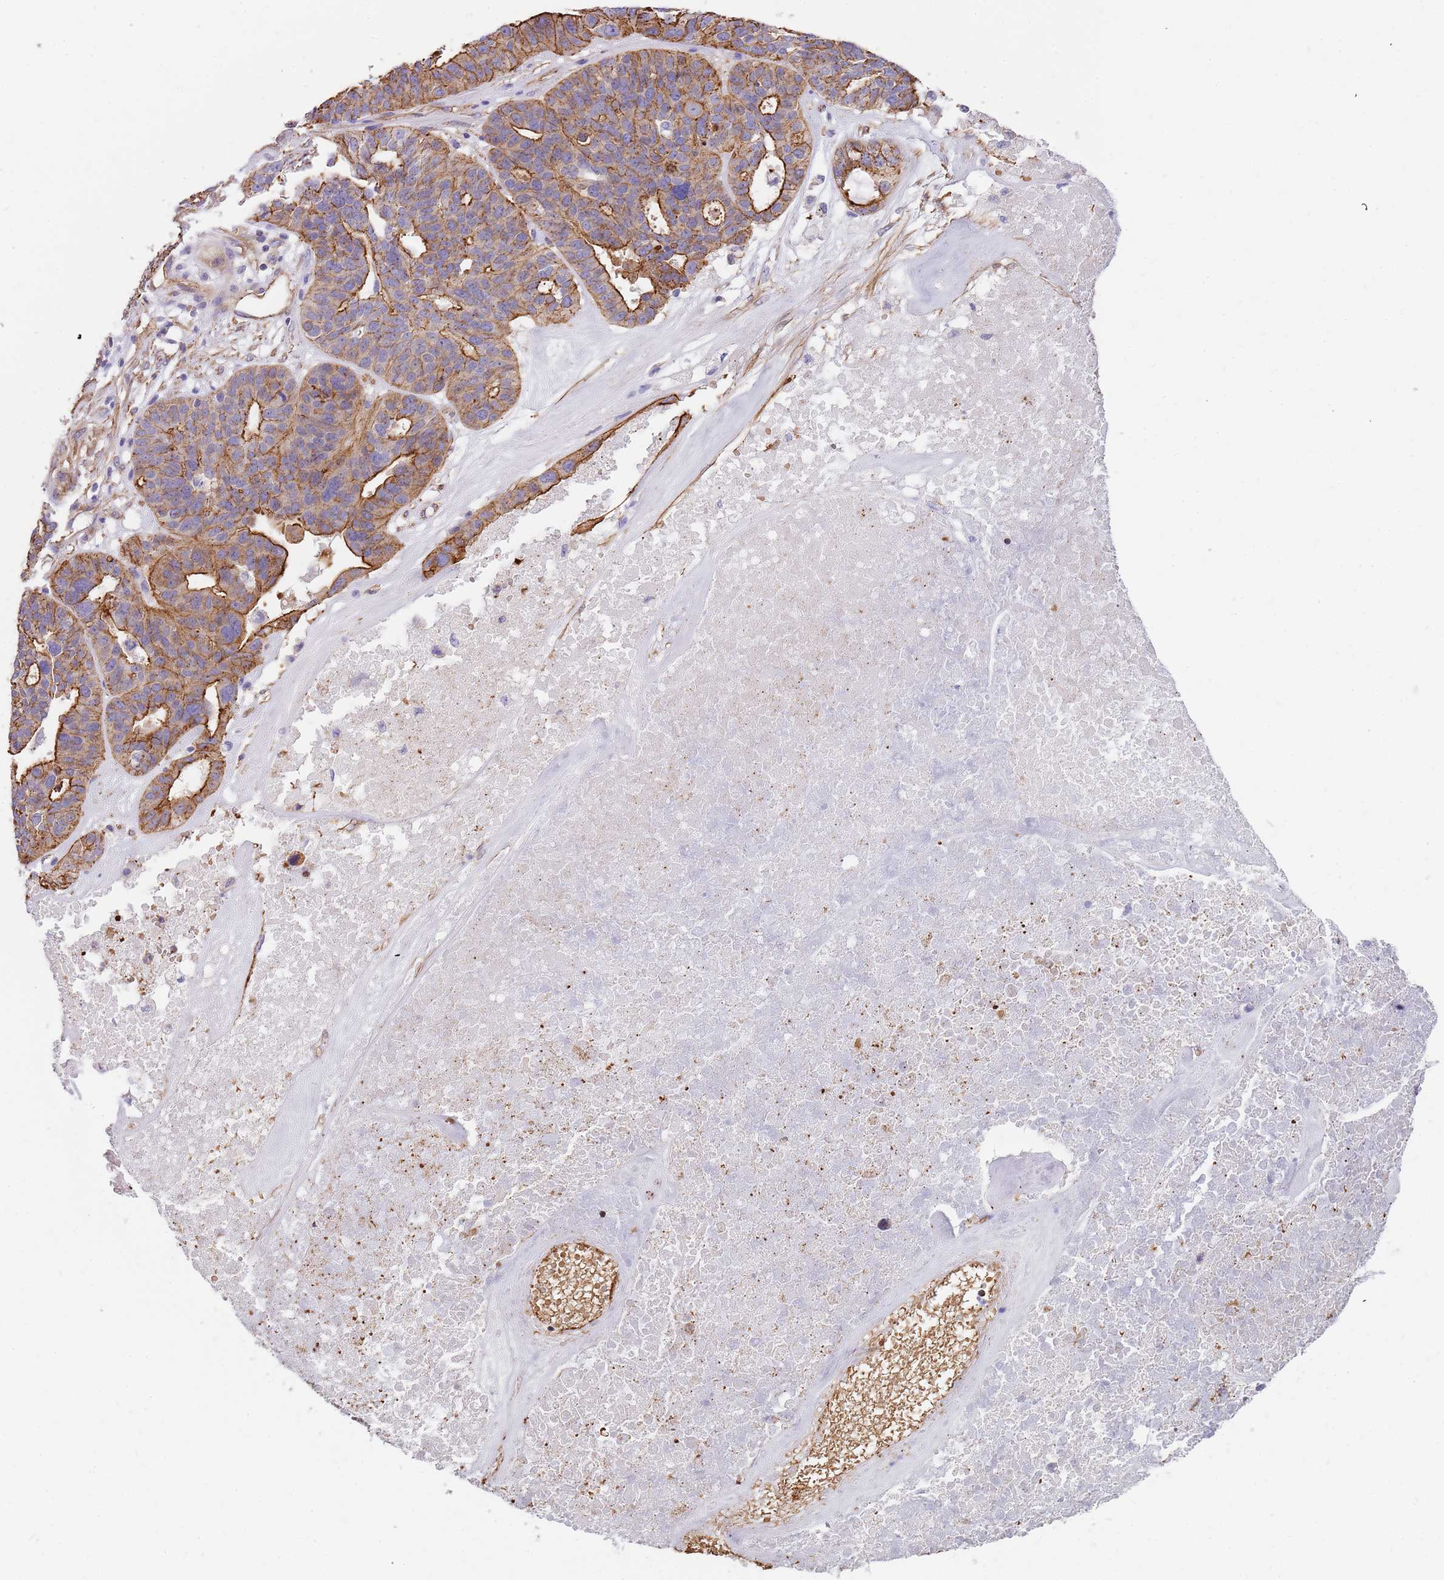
{"staining": {"intensity": "moderate", "quantity": "25%-75%", "location": "cytoplasmic/membranous"}, "tissue": "ovarian cancer", "cell_type": "Tumor cells", "image_type": "cancer", "snomed": [{"axis": "morphology", "description": "Cystadenocarcinoma, serous, NOS"}, {"axis": "topography", "description": "Ovary"}], "caption": "Brown immunohistochemical staining in ovarian serous cystadenocarcinoma exhibits moderate cytoplasmic/membranous expression in about 25%-75% of tumor cells.", "gene": "GFRAL", "patient": {"sex": "female", "age": 59}}